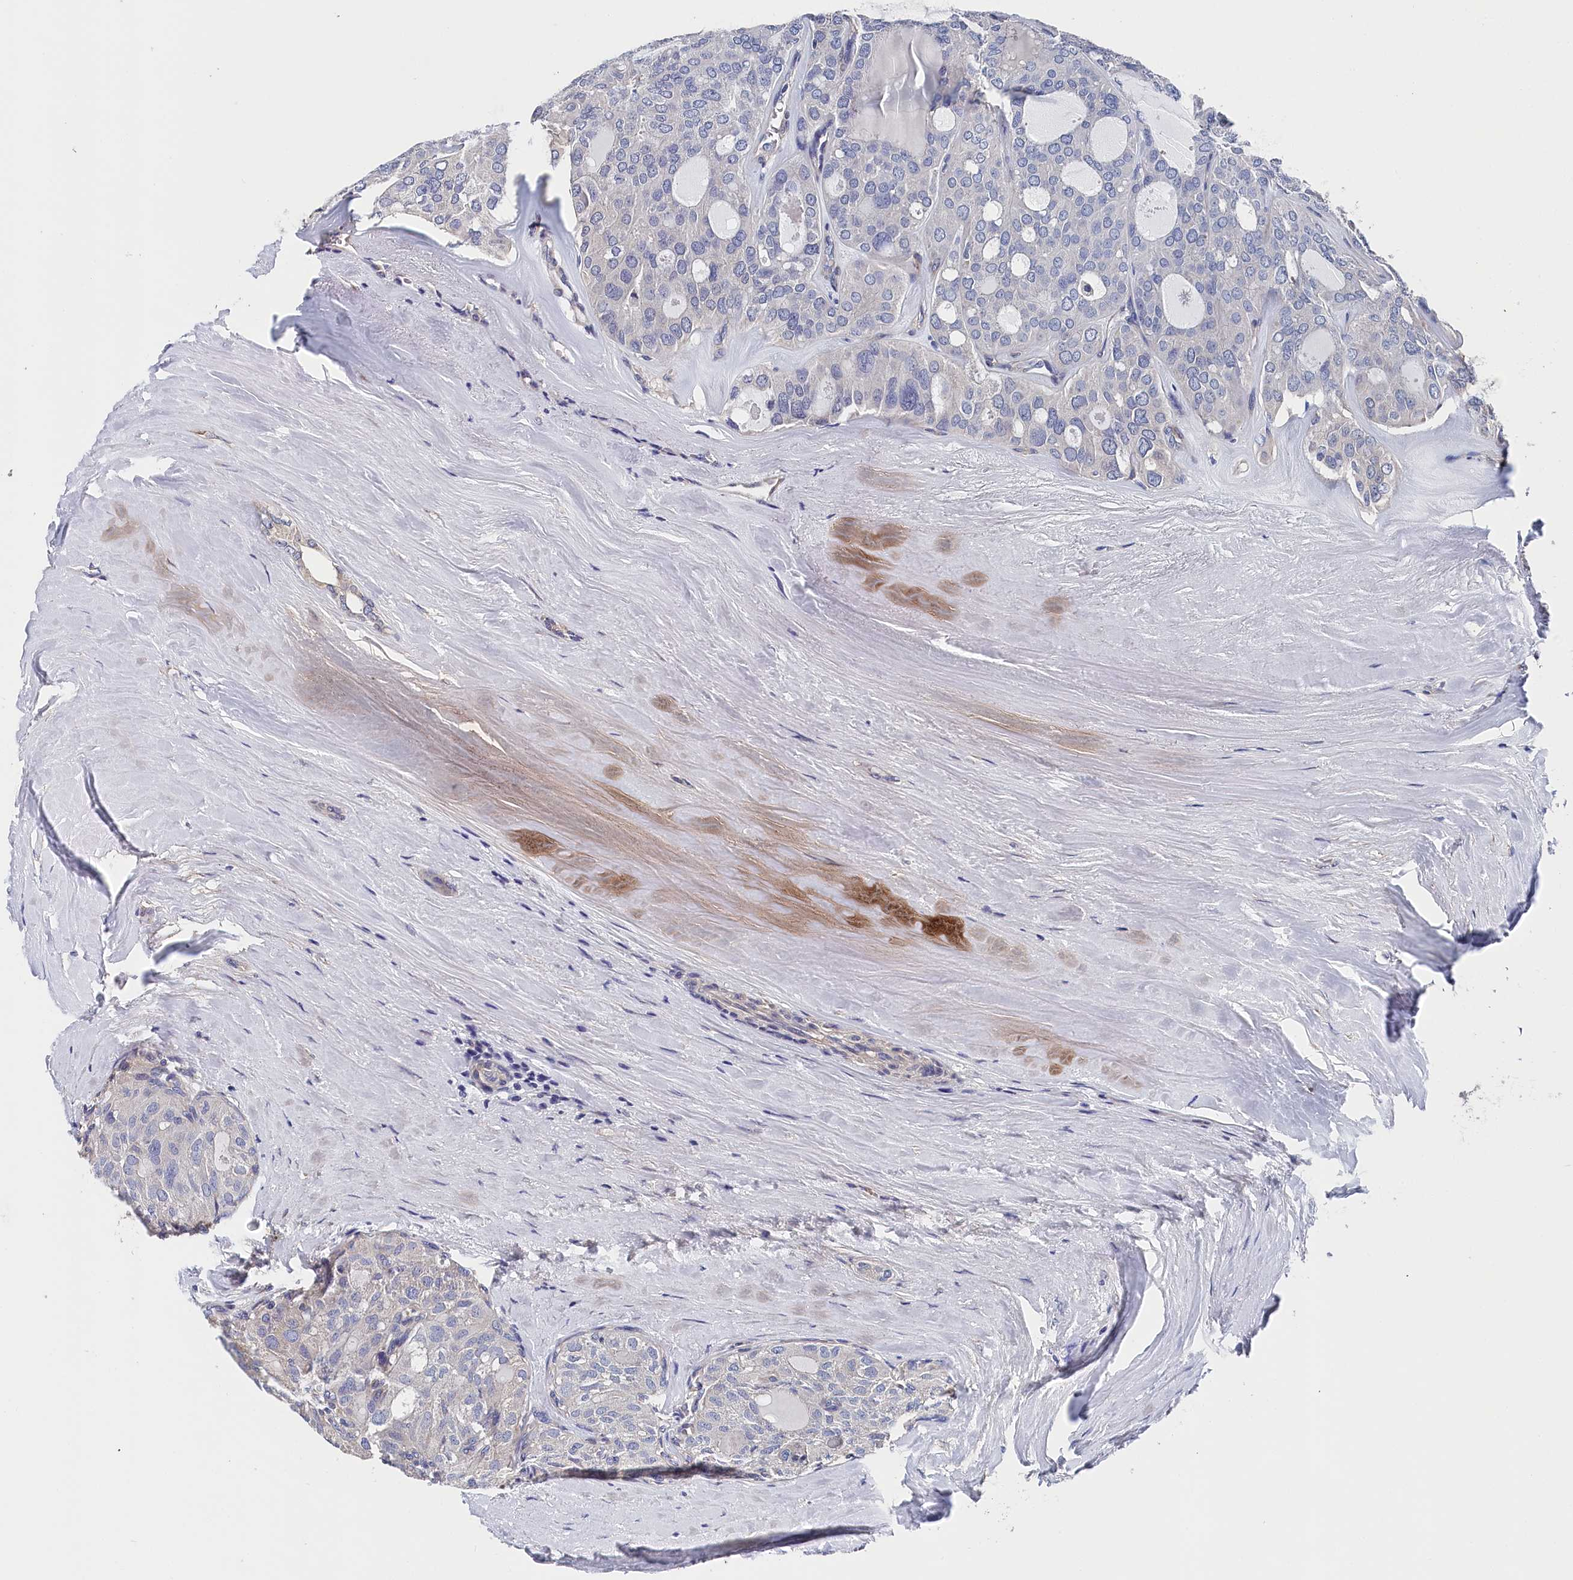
{"staining": {"intensity": "negative", "quantity": "none", "location": "none"}, "tissue": "thyroid cancer", "cell_type": "Tumor cells", "image_type": "cancer", "snomed": [{"axis": "morphology", "description": "Follicular adenoma carcinoma, NOS"}, {"axis": "topography", "description": "Thyroid gland"}], "caption": "A photomicrograph of human follicular adenoma carcinoma (thyroid) is negative for staining in tumor cells.", "gene": "BHMT", "patient": {"sex": "male", "age": 75}}